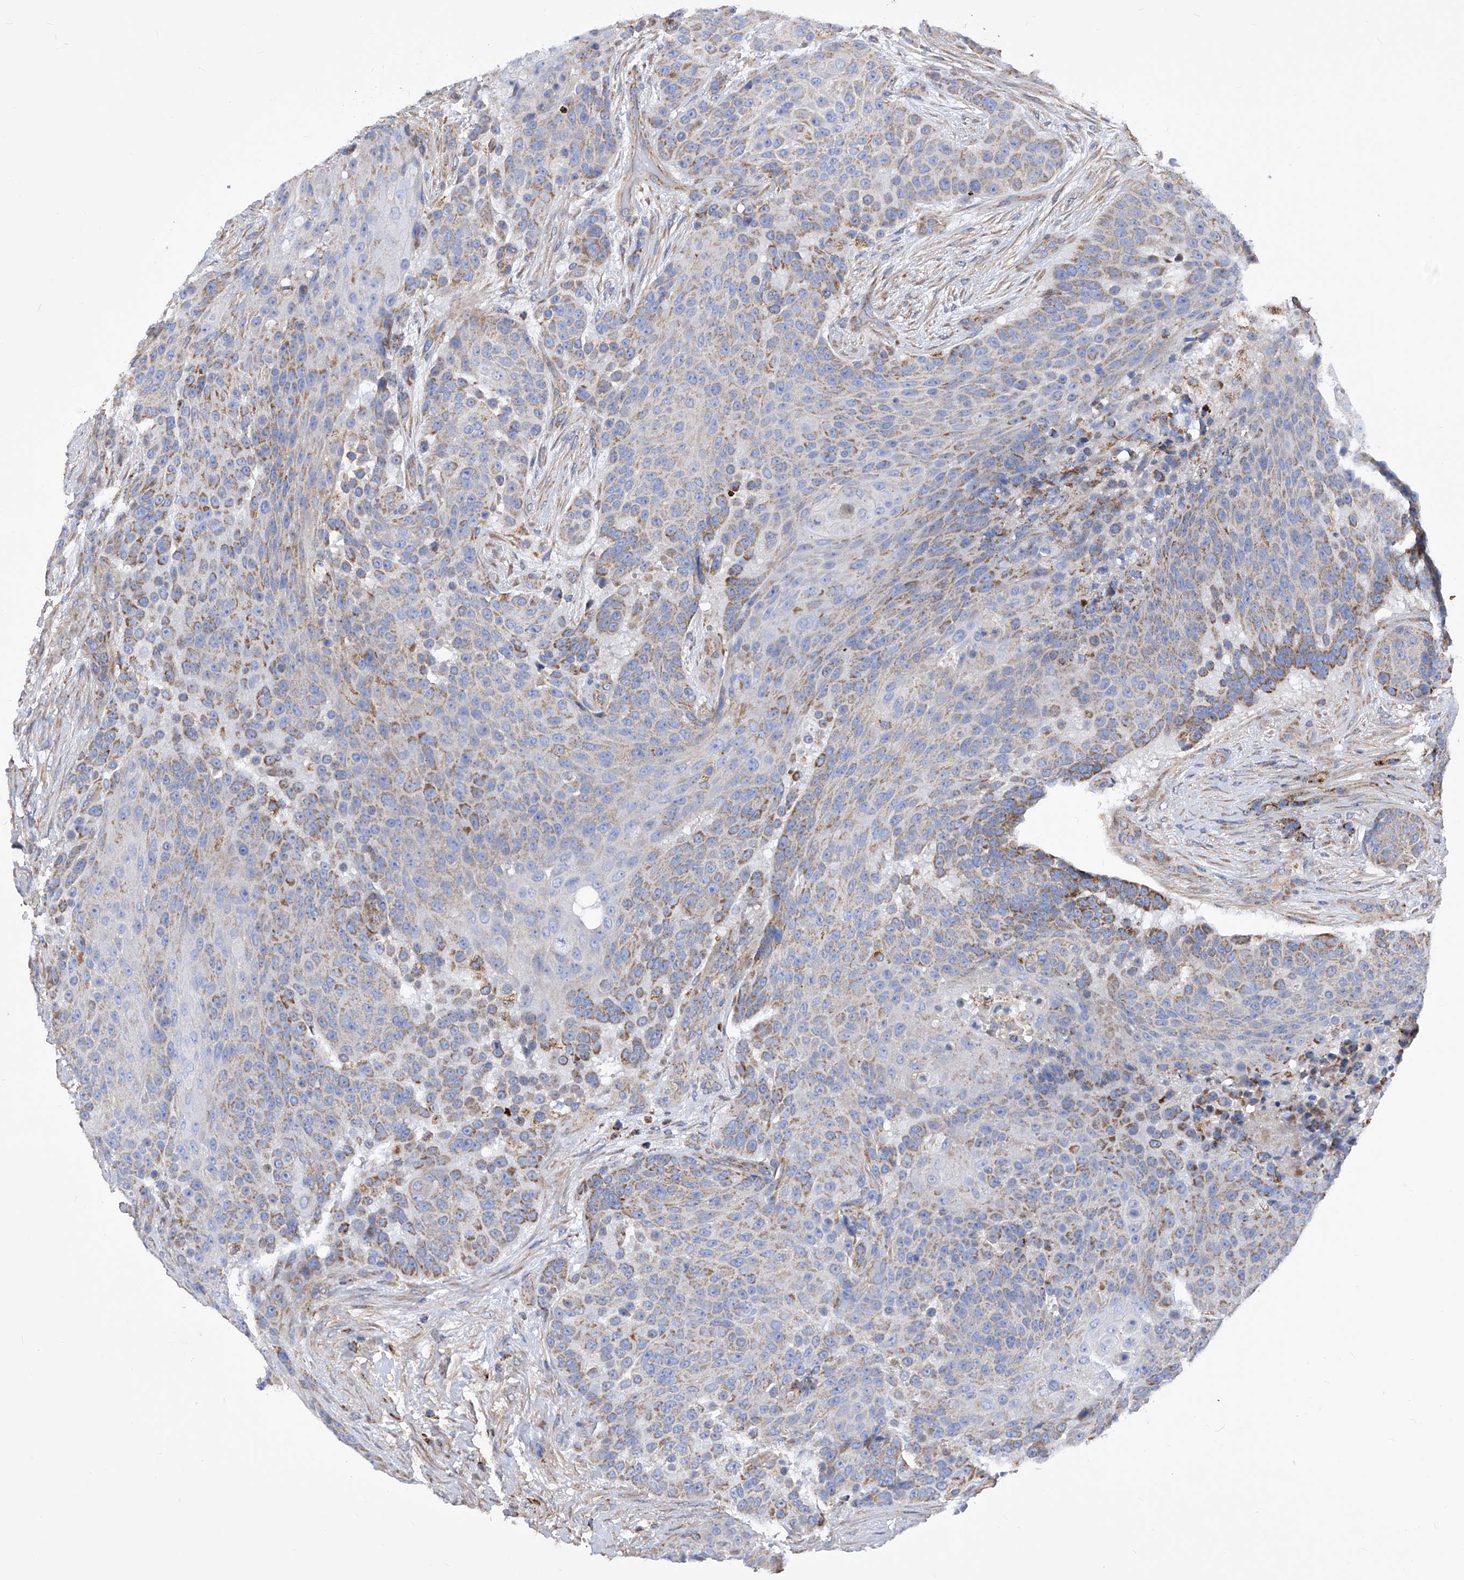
{"staining": {"intensity": "moderate", "quantity": "25%-75%", "location": "cytoplasmic/membranous"}, "tissue": "urothelial cancer", "cell_type": "Tumor cells", "image_type": "cancer", "snomed": [{"axis": "morphology", "description": "Urothelial carcinoma, High grade"}, {"axis": "topography", "description": "Urinary bladder"}], "caption": "This histopathology image shows urothelial cancer stained with immunohistochemistry (IHC) to label a protein in brown. The cytoplasmic/membranous of tumor cells show moderate positivity for the protein. Nuclei are counter-stained blue.", "gene": "HRNR", "patient": {"sex": "female", "age": 63}}